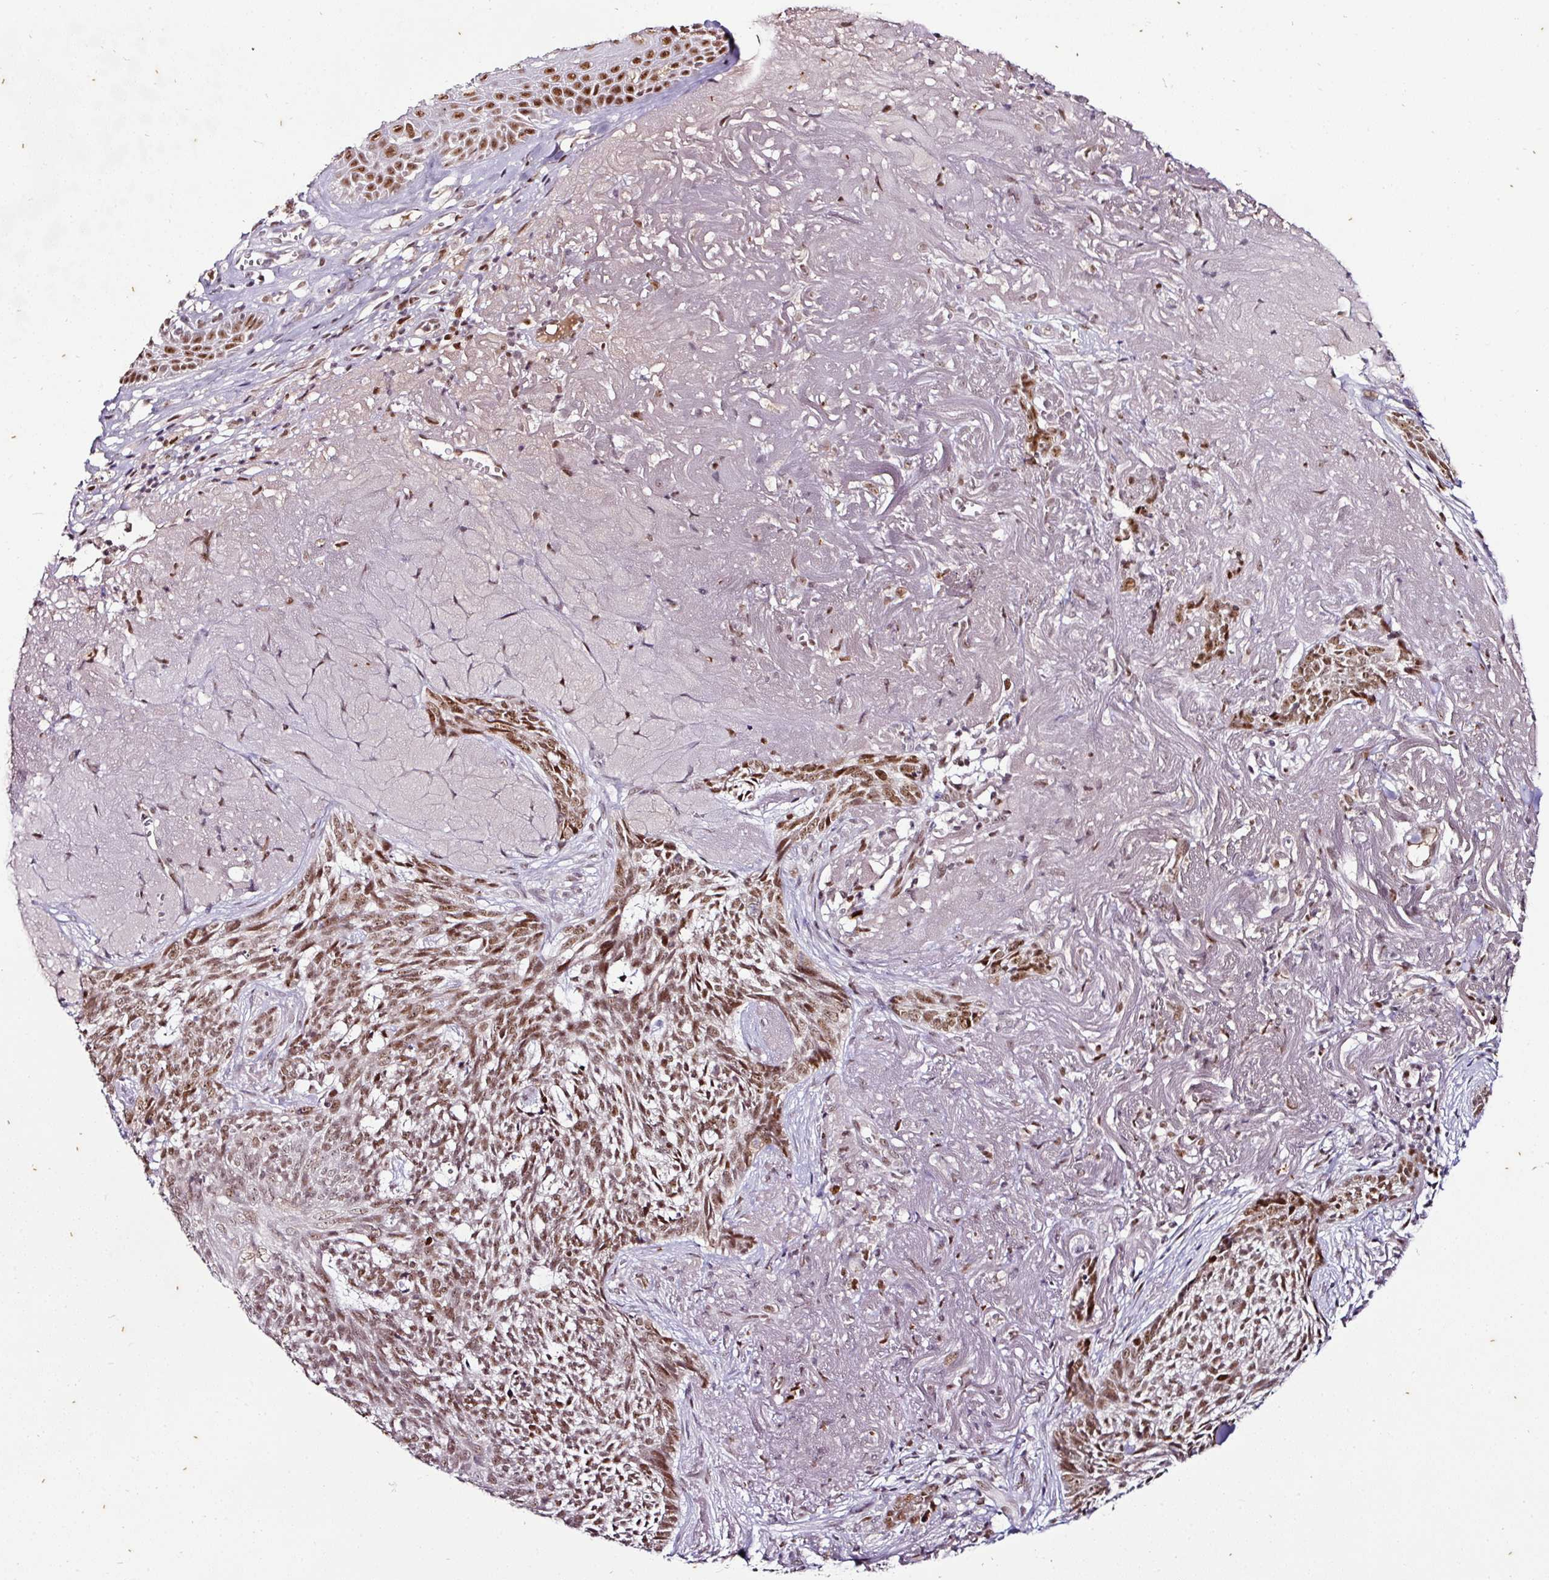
{"staining": {"intensity": "moderate", "quantity": ">75%", "location": "nuclear"}, "tissue": "skin cancer", "cell_type": "Tumor cells", "image_type": "cancer", "snomed": [{"axis": "morphology", "description": "Basal cell carcinoma"}, {"axis": "topography", "description": "Skin"}, {"axis": "topography", "description": "Skin of face"}], "caption": "This is a micrograph of immunohistochemistry (IHC) staining of skin cancer, which shows moderate expression in the nuclear of tumor cells.", "gene": "KLF16", "patient": {"sex": "female", "age": 95}}